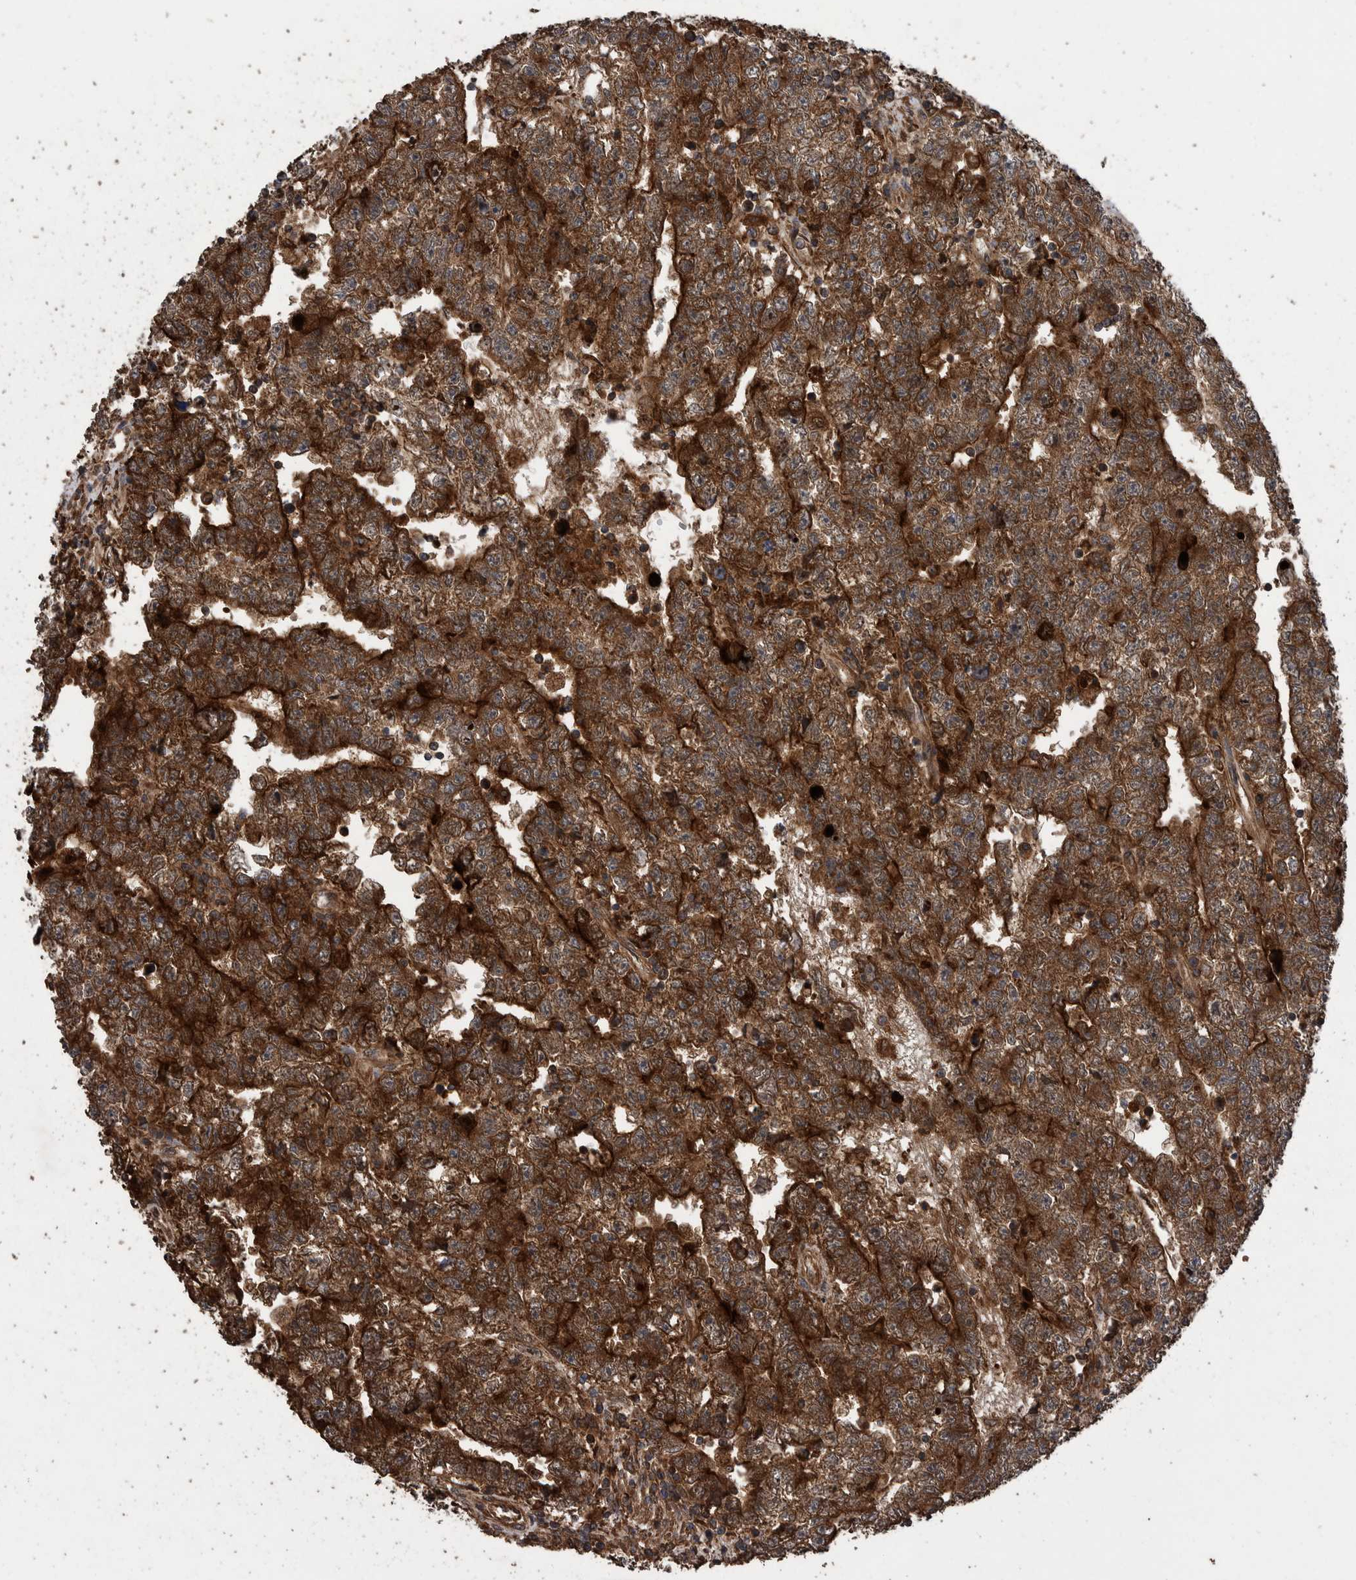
{"staining": {"intensity": "strong", "quantity": ">75%", "location": "cytoplasmic/membranous"}, "tissue": "testis cancer", "cell_type": "Tumor cells", "image_type": "cancer", "snomed": [{"axis": "morphology", "description": "Carcinoma, Embryonal, NOS"}, {"axis": "topography", "description": "Testis"}], "caption": "Human embryonal carcinoma (testis) stained for a protein (brown) displays strong cytoplasmic/membranous positive staining in about >75% of tumor cells.", "gene": "TRIM16", "patient": {"sex": "male", "age": 25}}